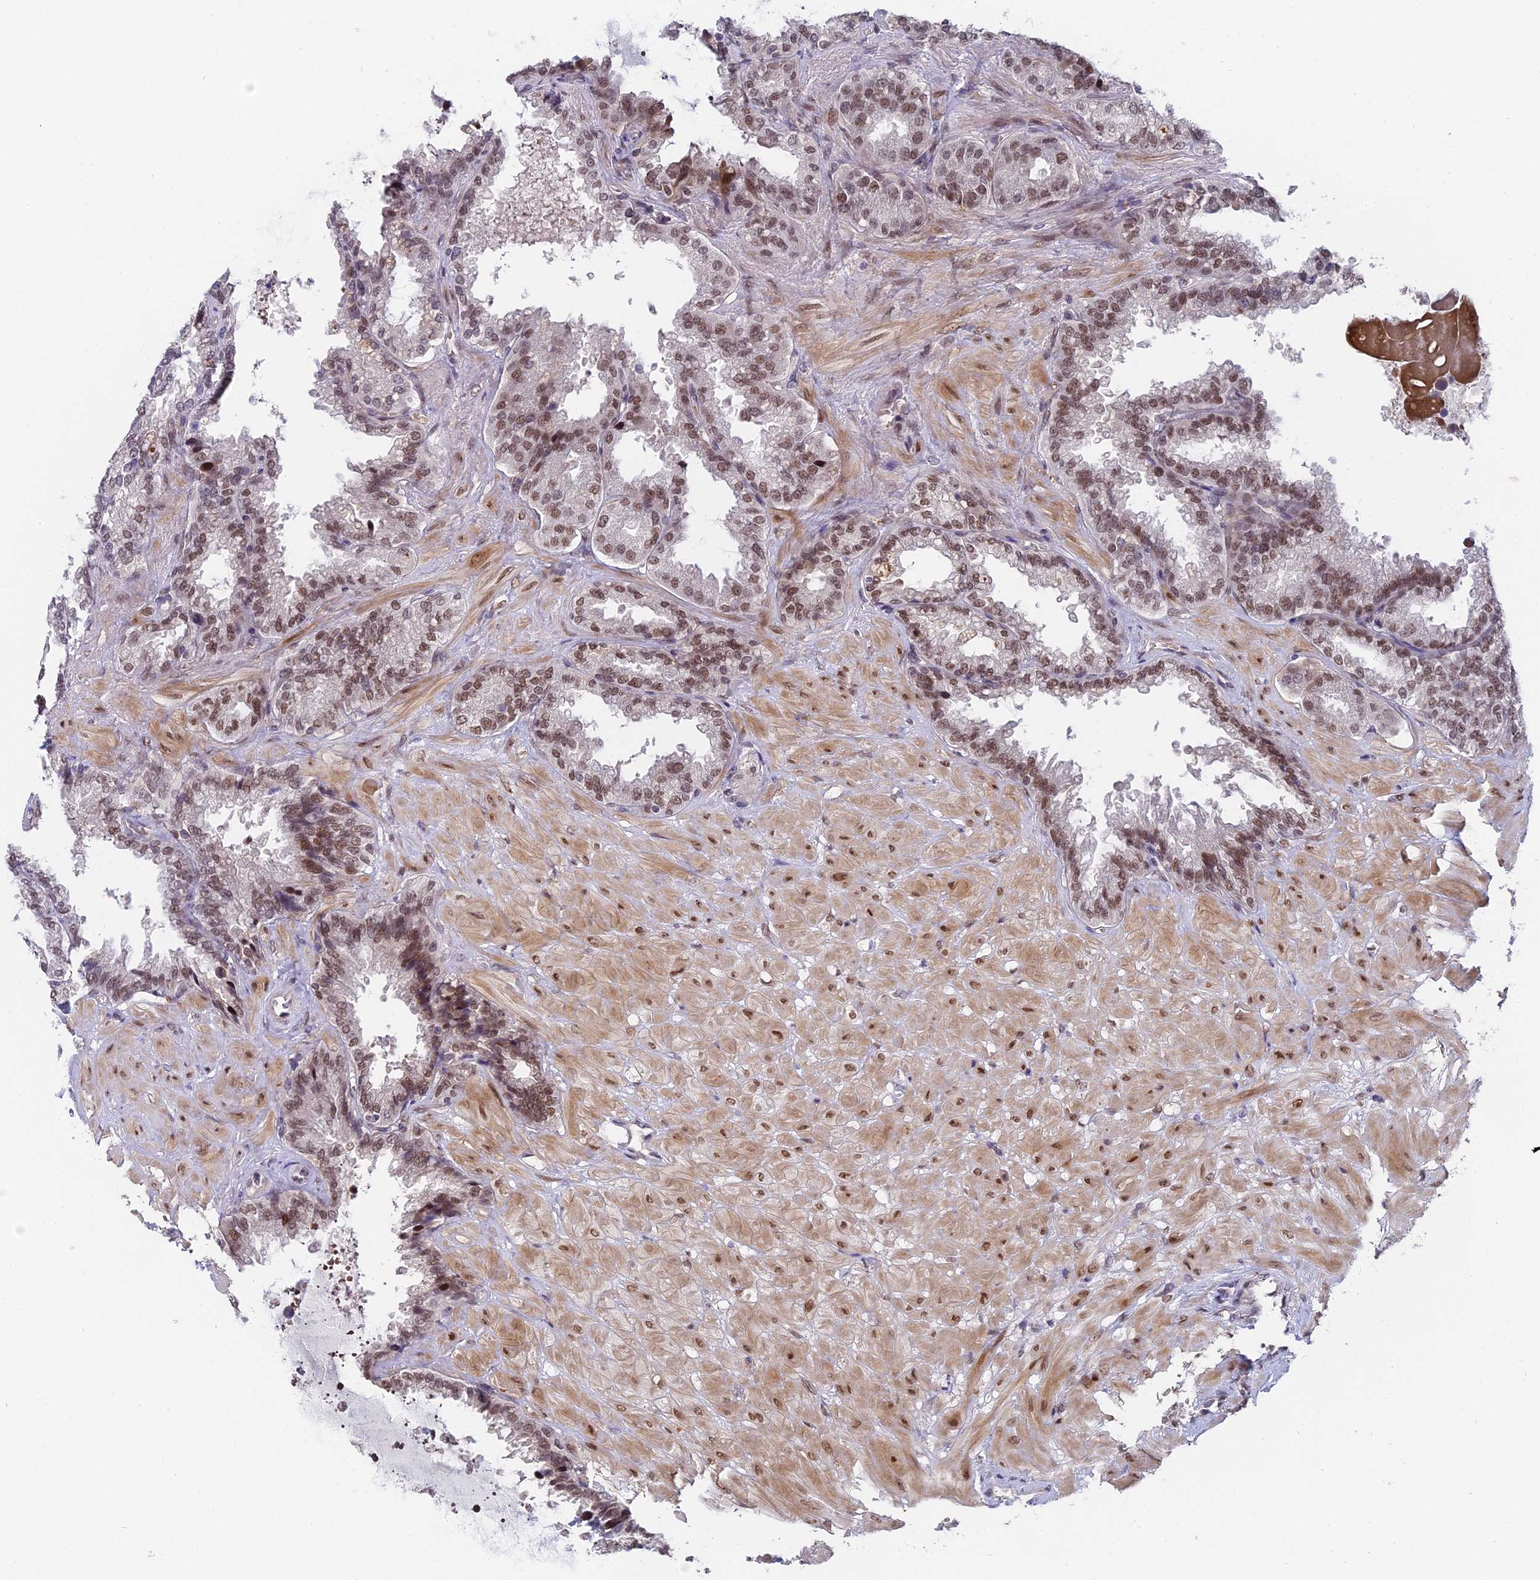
{"staining": {"intensity": "moderate", "quantity": ">75%", "location": "nuclear"}, "tissue": "seminal vesicle", "cell_type": "Glandular cells", "image_type": "normal", "snomed": [{"axis": "morphology", "description": "Normal tissue, NOS"}, {"axis": "topography", "description": "Seminal veicle"}], "caption": "Moderate nuclear staining for a protein is seen in about >75% of glandular cells of normal seminal vesicle using immunohistochemistry (IHC).", "gene": "PYGO1", "patient": {"sex": "male", "age": 46}}